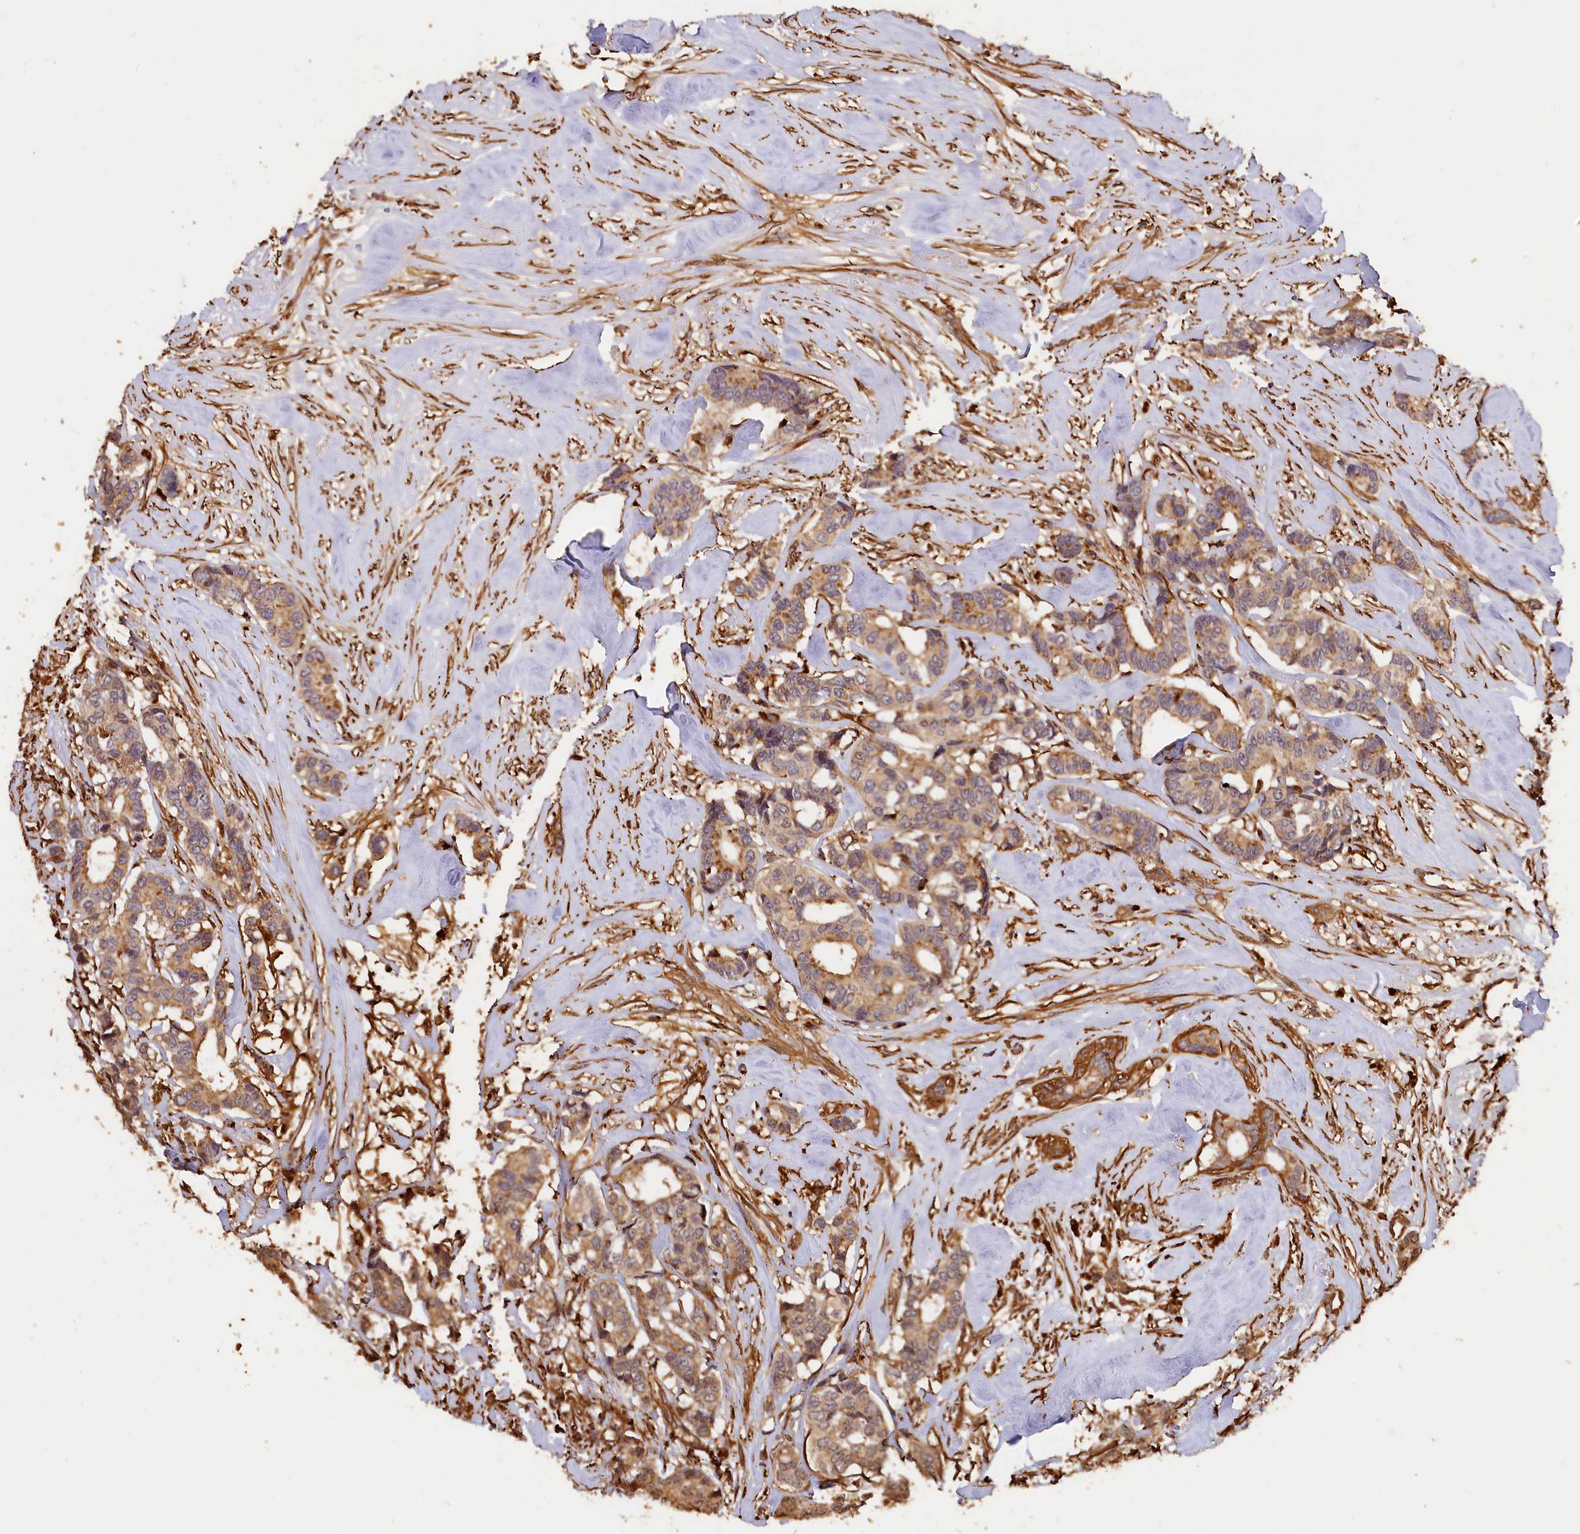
{"staining": {"intensity": "moderate", "quantity": "25%-75%", "location": "cytoplasmic/membranous,nuclear"}, "tissue": "breast cancer", "cell_type": "Tumor cells", "image_type": "cancer", "snomed": [{"axis": "morphology", "description": "Duct carcinoma"}, {"axis": "topography", "description": "Breast"}], "caption": "Protein analysis of breast cancer (intraductal carcinoma) tissue demonstrates moderate cytoplasmic/membranous and nuclear expression in approximately 25%-75% of tumor cells. The protein is shown in brown color, while the nuclei are stained blue.", "gene": "MMP15", "patient": {"sex": "female", "age": 87}}